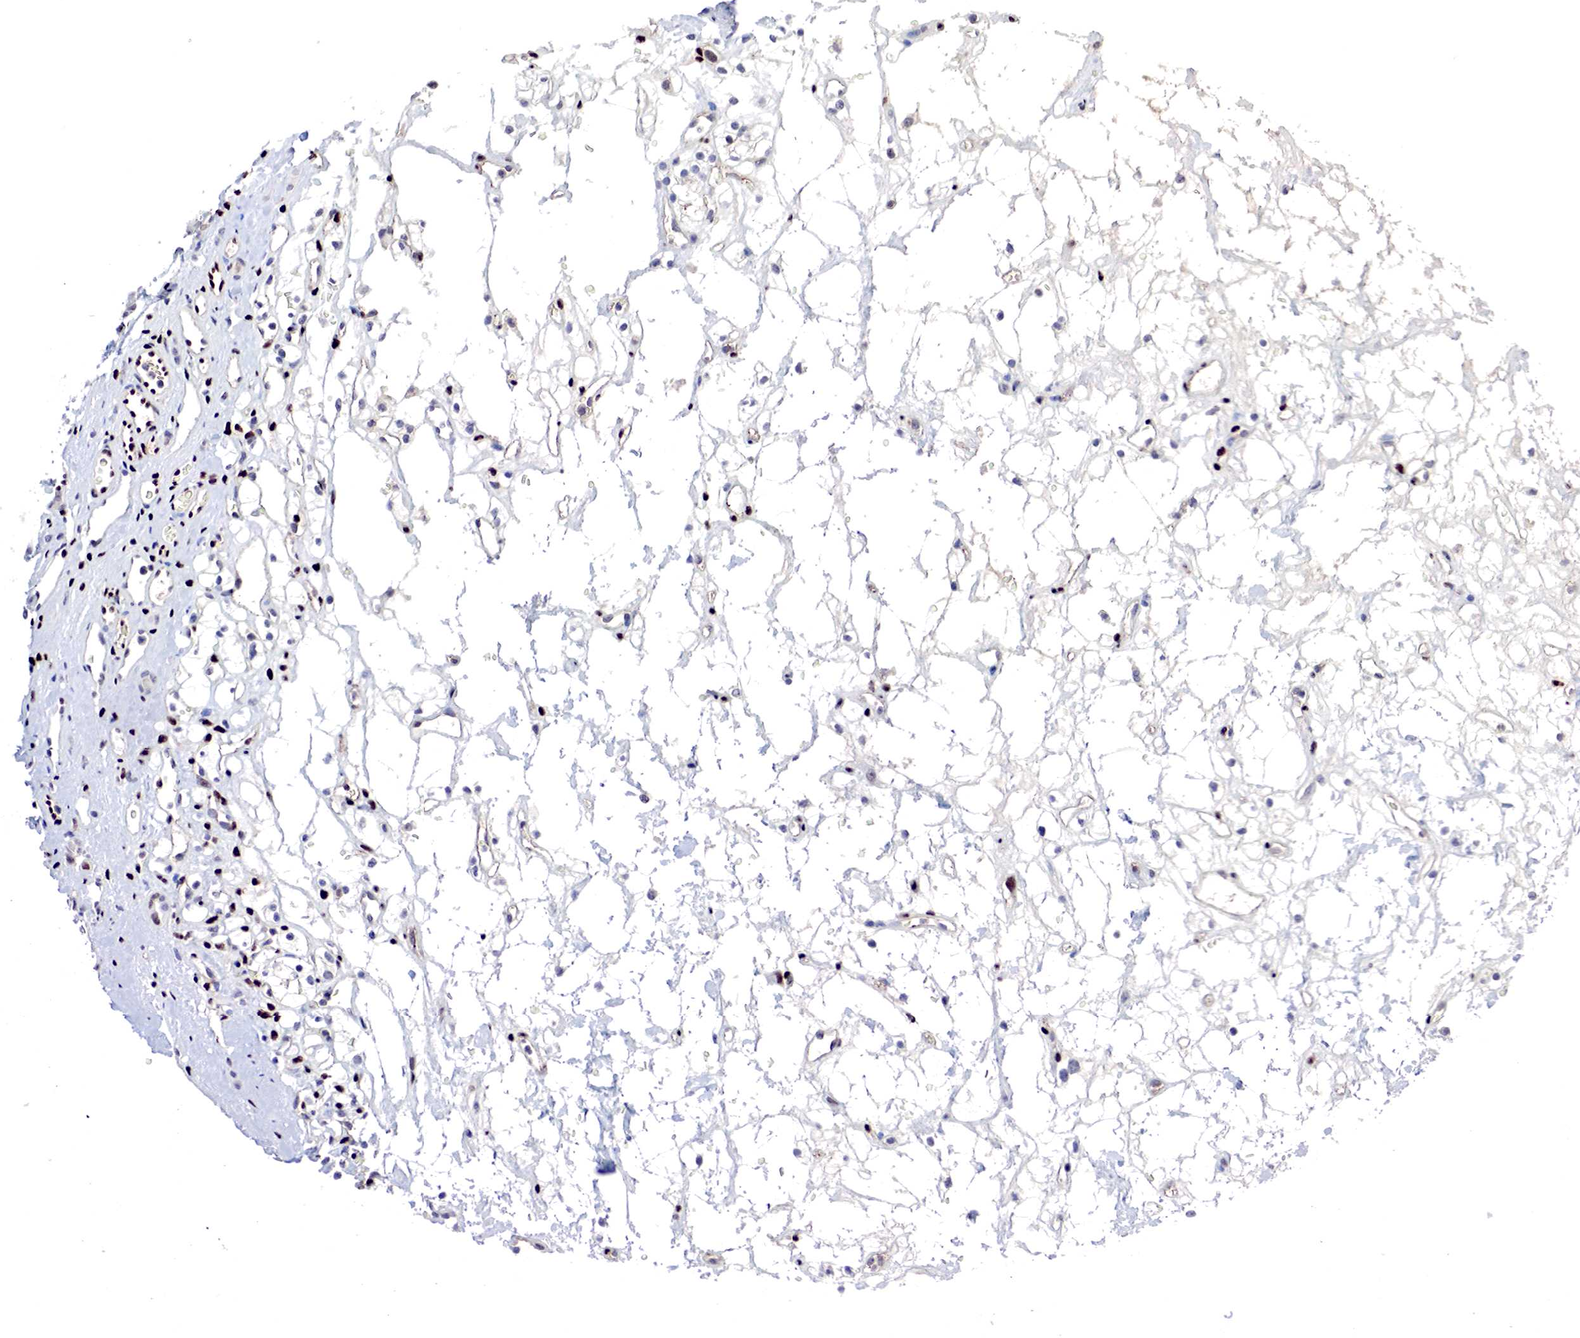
{"staining": {"intensity": "moderate", "quantity": "<25%", "location": "nuclear"}, "tissue": "renal cancer", "cell_type": "Tumor cells", "image_type": "cancer", "snomed": [{"axis": "morphology", "description": "Adenocarcinoma, NOS"}, {"axis": "topography", "description": "Kidney"}], "caption": "DAB (3,3'-diaminobenzidine) immunohistochemical staining of human renal cancer (adenocarcinoma) exhibits moderate nuclear protein positivity in about <25% of tumor cells. (IHC, brightfield microscopy, high magnification).", "gene": "DACH2", "patient": {"sex": "female", "age": 60}}